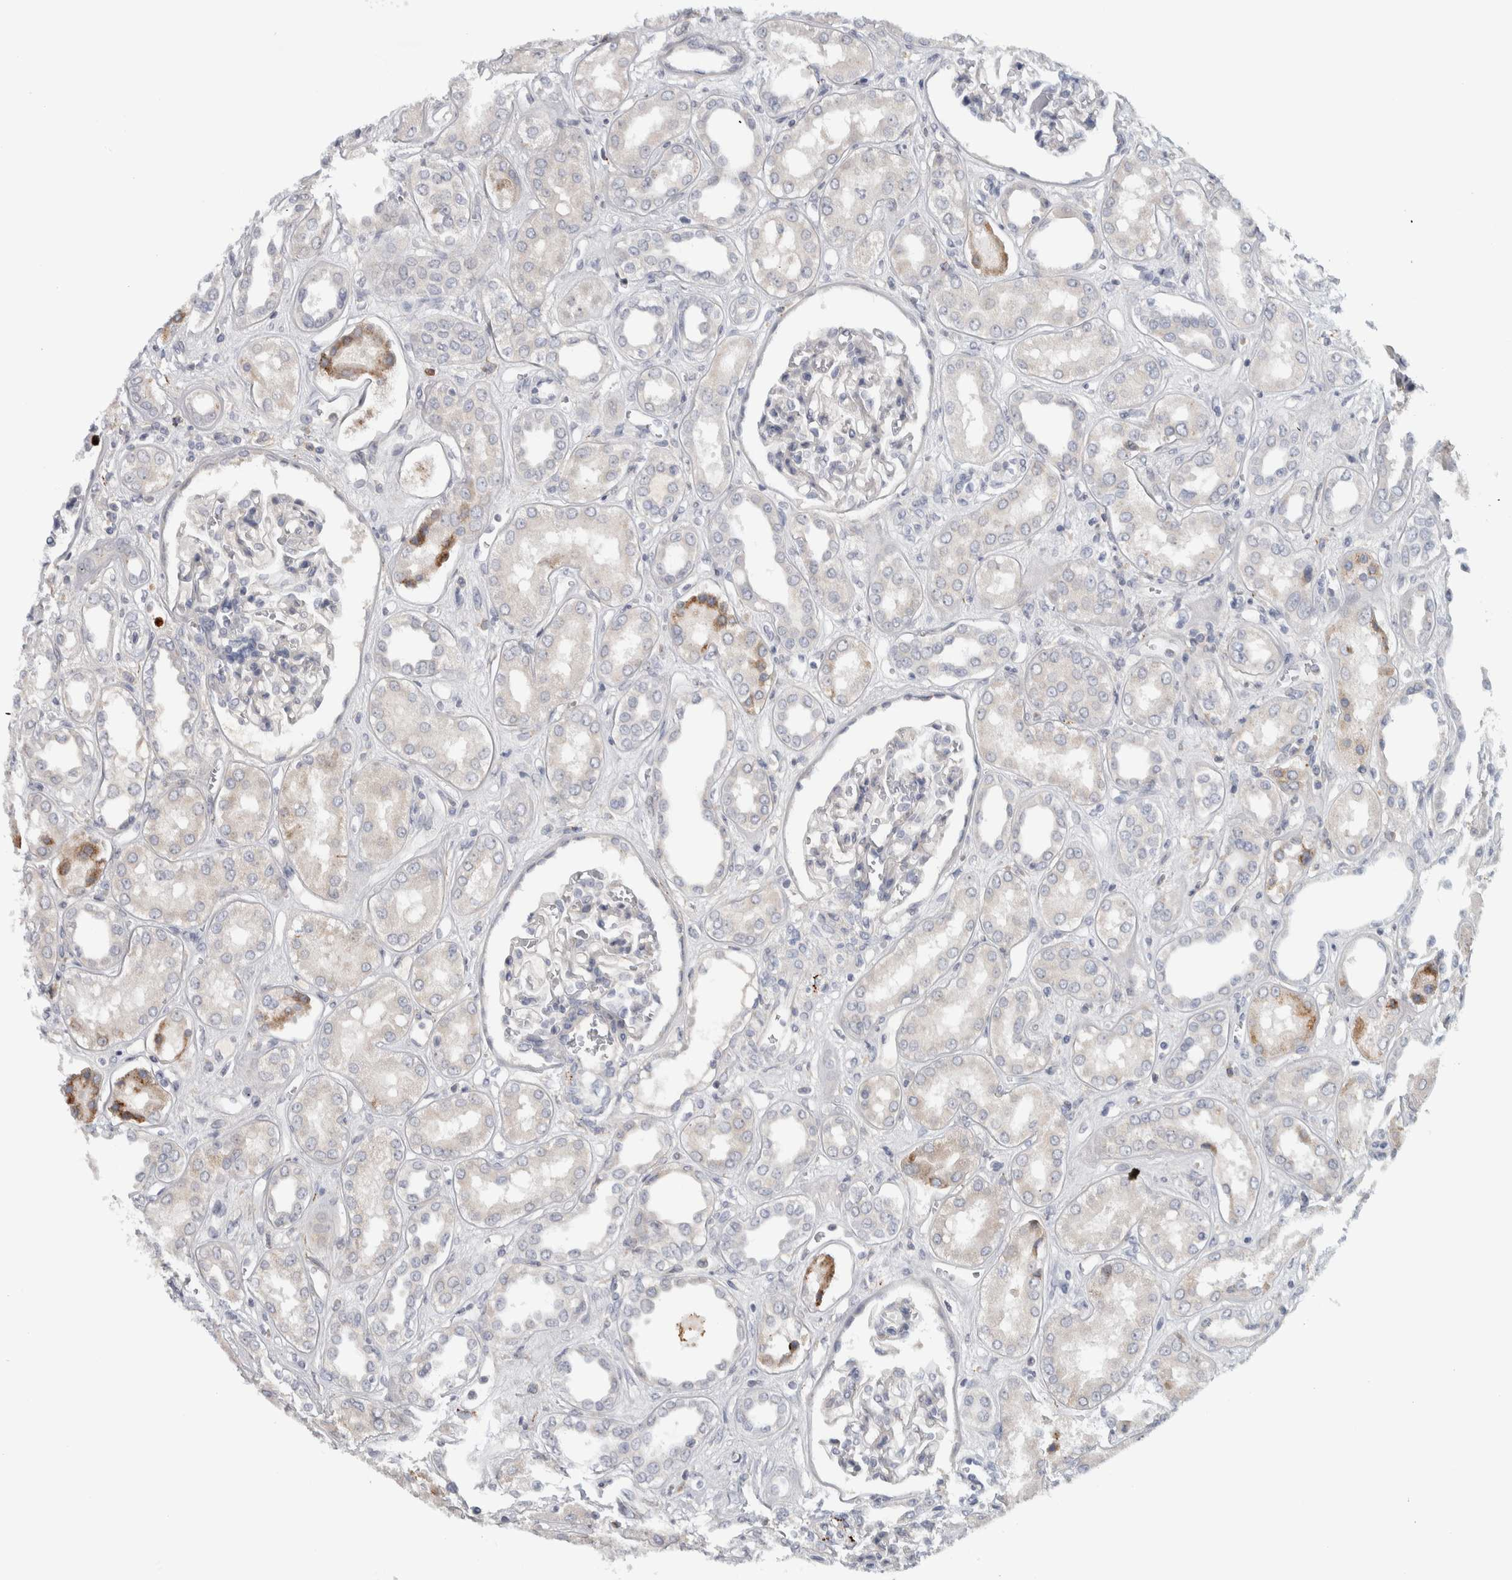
{"staining": {"intensity": "negative", "quantity": "none", "location": "none"}, "tissue": "kidney", "cell_type": "Cells in glomeruli", "image_type": "normal", "snomed": [{"axis": "morphology", "description": "Normal tissue, NOS"}, {"axis": "topography", "description": "Kidney"}], "caption": "Immunohistochemistry (IHC) of normal human kidney exhibits no staining in cells in glomeruli.", "gene": "ADPRM", "patient": {"sex": "male", "age": 59}}